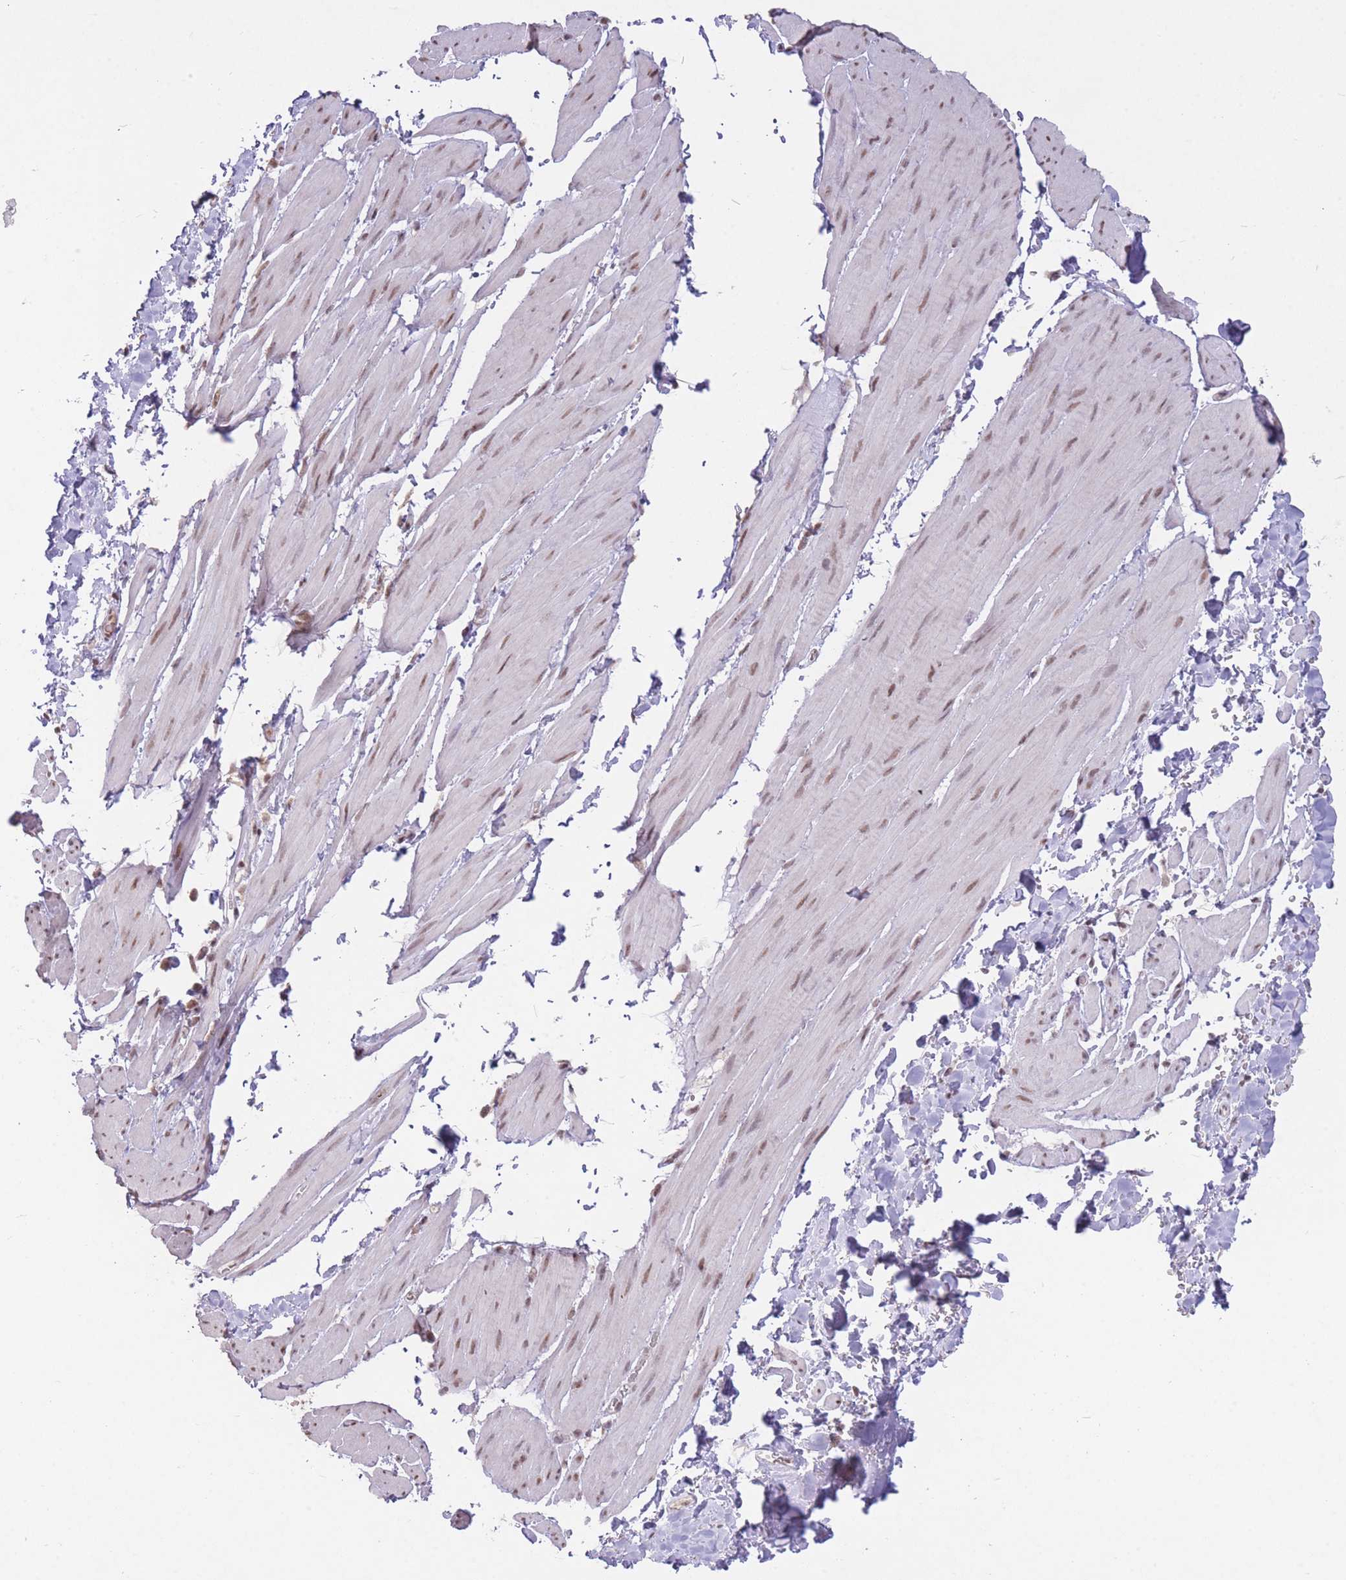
{"staining": {"intensity": "moderate", "quantity": ">75%", "location": "nuclear"}, "tissue": "smooth muscle", "cell_type": "Smooth muscle cells", "image_type": "normal", "snomed": [{"axis": "morphology", "description": "Normal tissue, NOS"}, {"axis": "topography", "description": "Smooth muscle"}, {"axis": "topography", "description": "Peripheral nerve tissue"}], "caption": "This photomicrograph reveals benign smooth muscle stained with IHC to label a protein in brown. The nuclear of smooth muscle cells show moderate positivity for the protein. Nuclei are counter-stained blue.", "gene": "HNRNPUL1", "patient": {"sex": "male", "age": 69}}